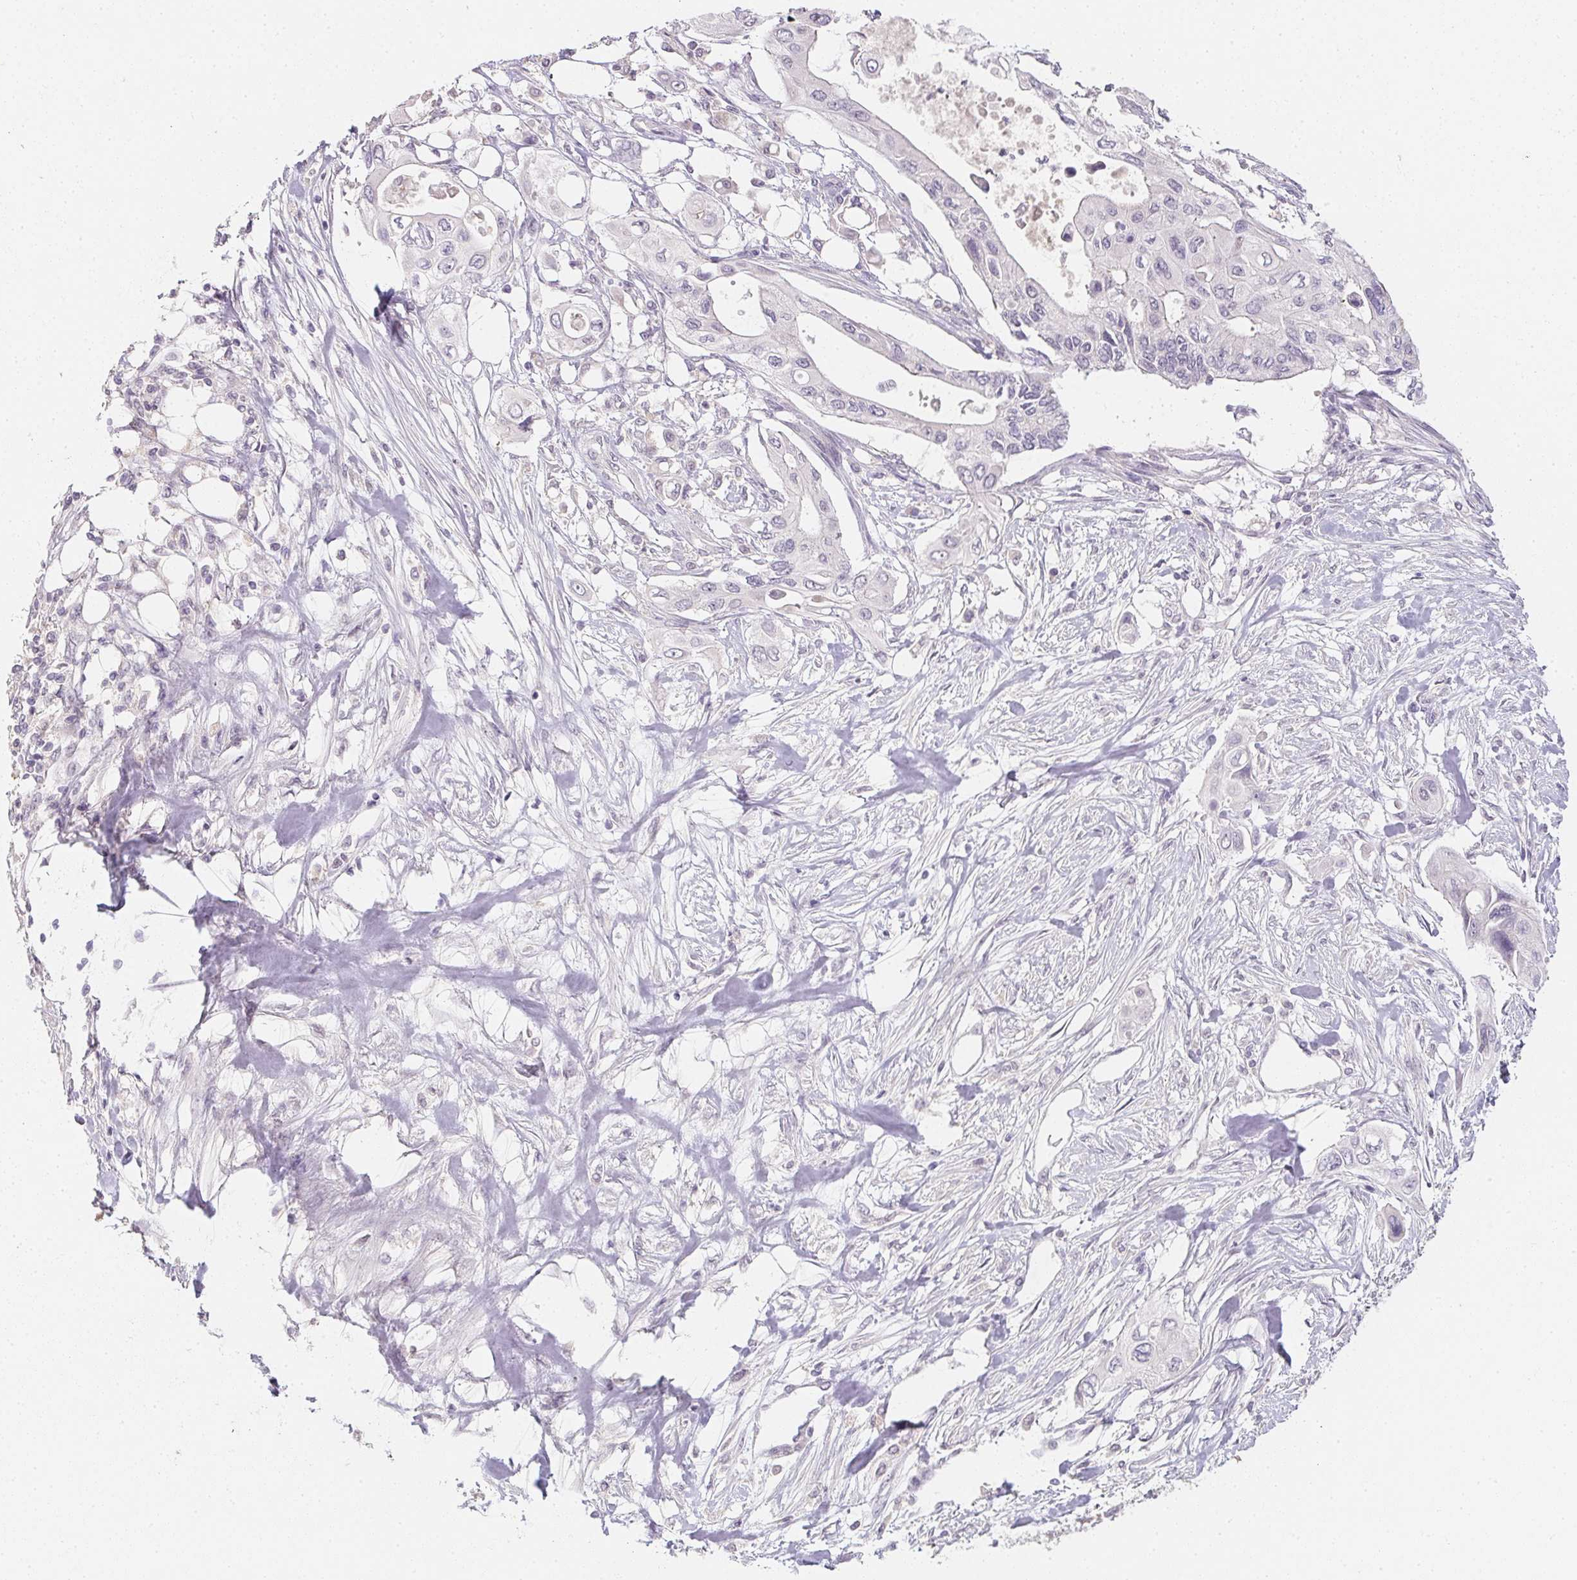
{"staining": {"intensity": "negative", "quantity": "none", "location": "none"}, "tissue": "pancreatic cancer", "cell_type": "Tumor cells", "image_type": "cancer", "snomed": [{"axis": "morphology", "description": "Adenocarcinoma, NOS"}, {"axis": "topography", "description": "Pancreas"}], "caption": "Immunohistochemistry (IHC) of human pancreatic cancer (adenocarcinoma) exhibits no positivity in tumor cells. The staining is performed using DAB (3,3'-diaminobenzidine) brown chromogen with nuclei counter-stained in using hematoxylin.", "gene": "ZBBX", "patient": {"sex": "female", "age": 63}}